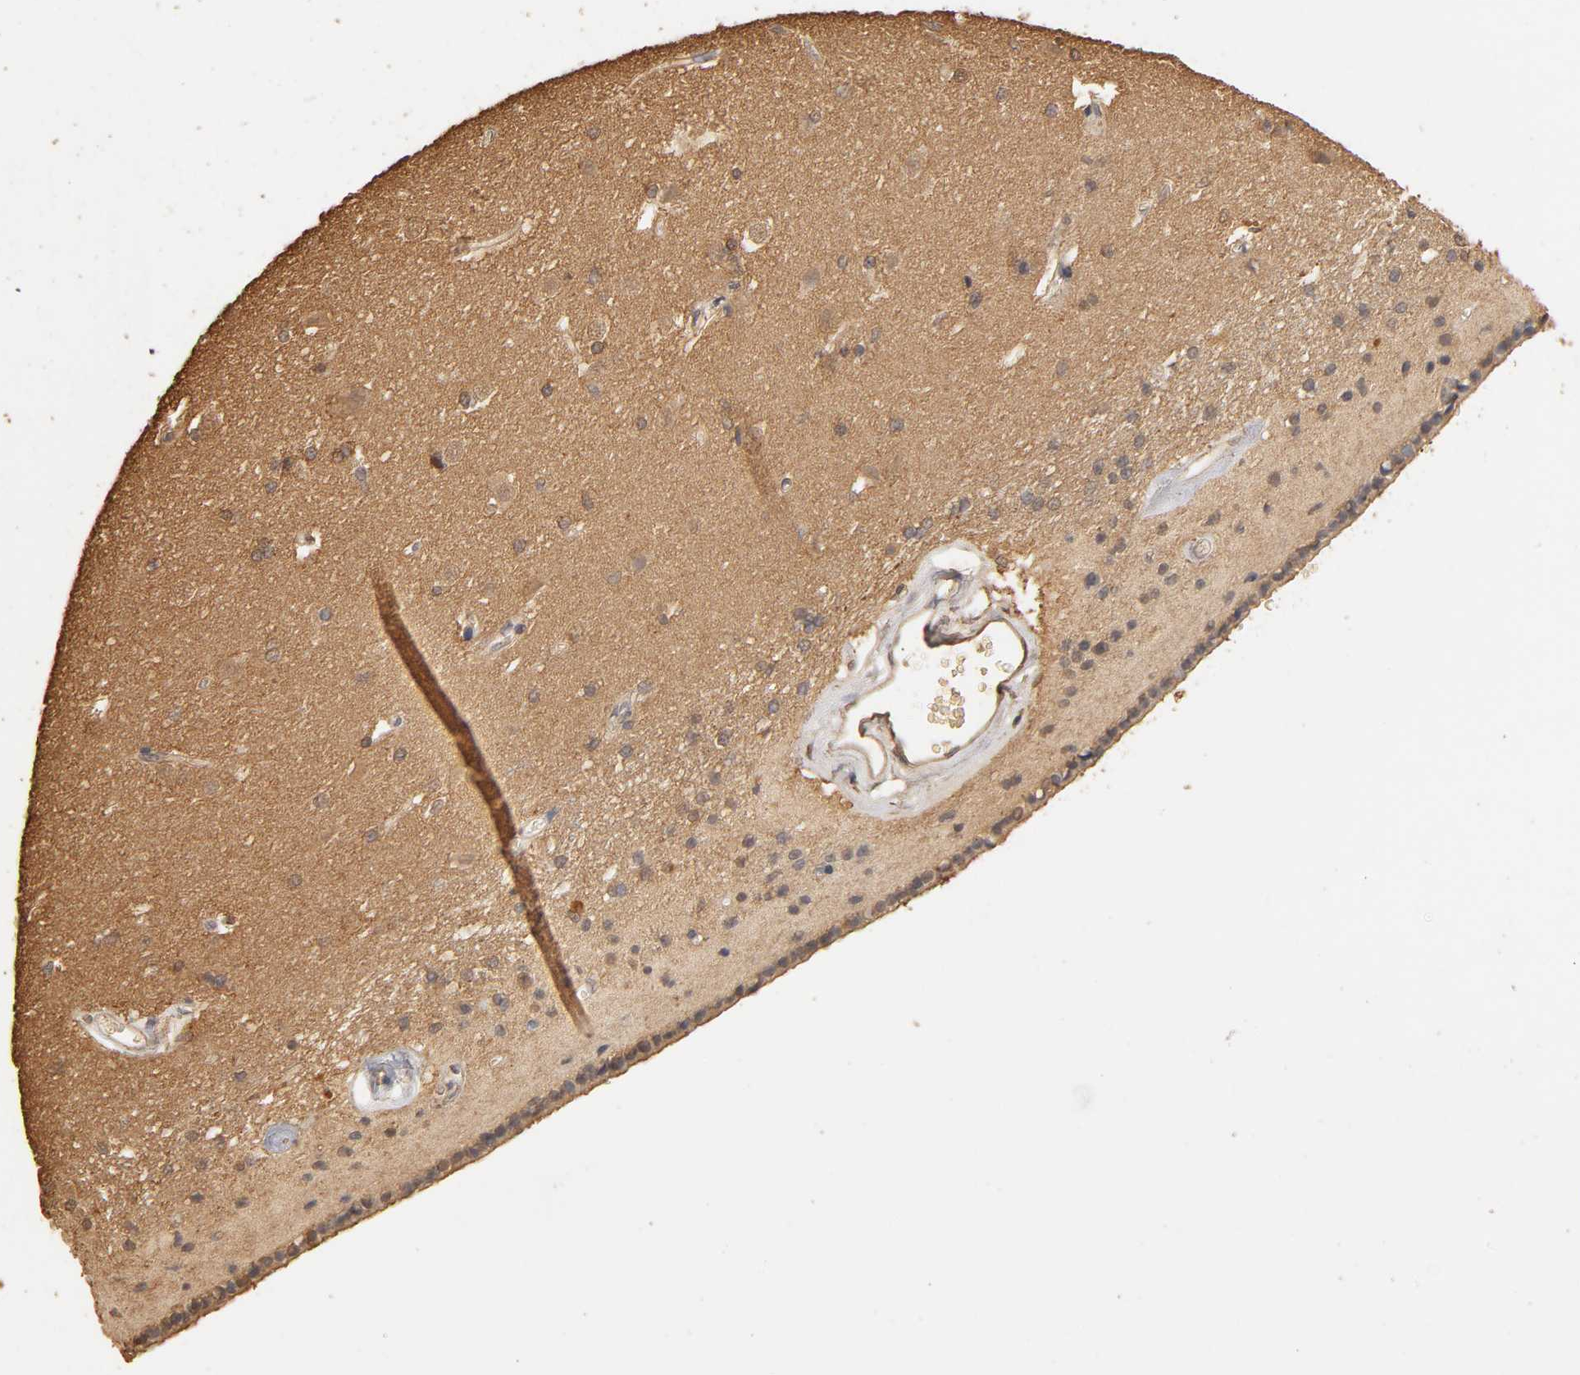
{"staining": {"intensity": "moderate", "quantity": "25%-75%", "location": "nuclear"}, "tissue": "caudate", "cell_type": "Glial cells", "image_type": "normal", "snomed": [{"axis": "morphology", "description": "Normal tissue, NOS"}, {"axis": "topography", "description": "Lateral ventricle wall"}], "caption": "This histopathology image displays unremarkable caudate stained with immunohistochemistry to label a protein in brown. The nuclear of glial cells show moderate positivity for the protein. Nuclei are counter-stained blue.", "gene": "VSIG4", "patient": {"sex": "female", "age": 19}}